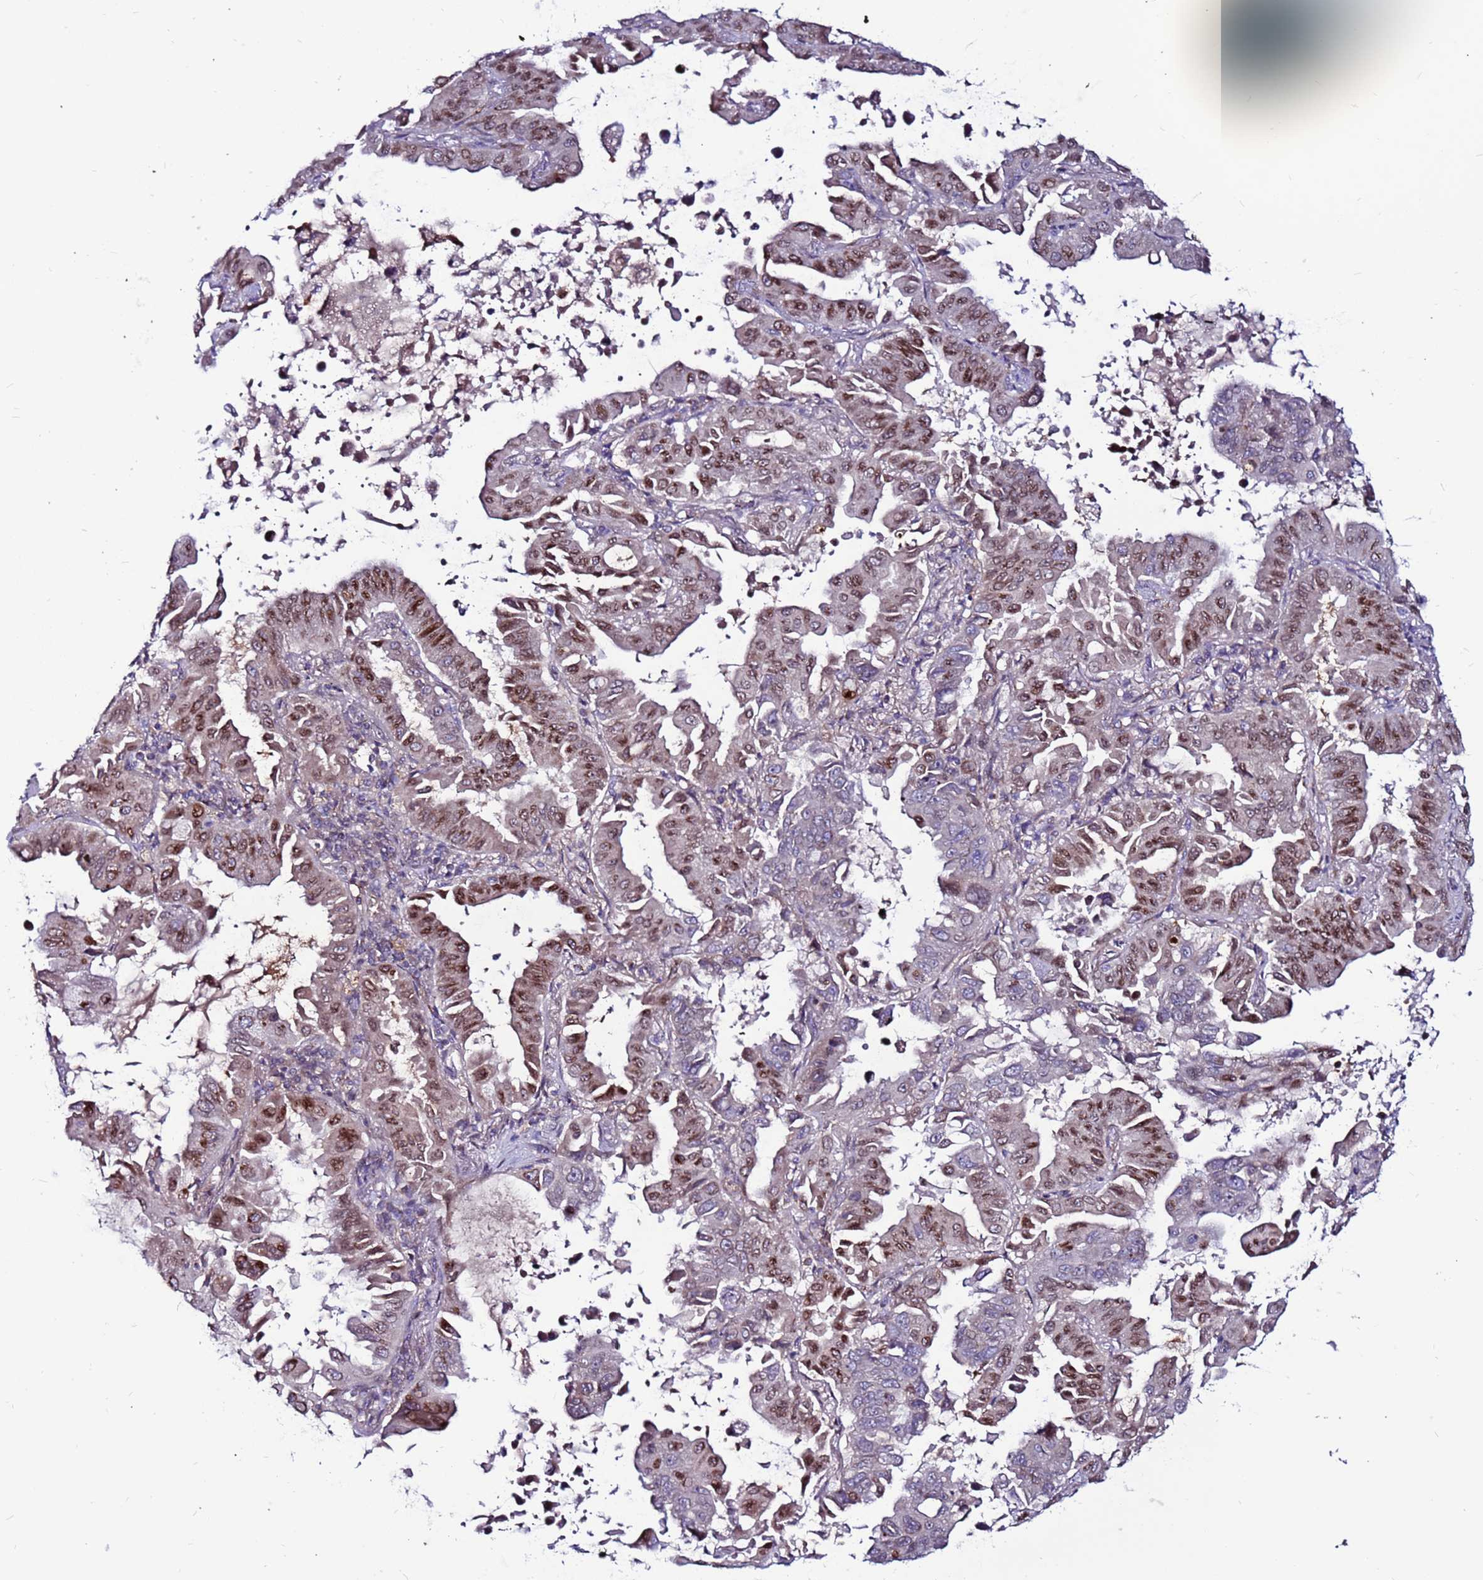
{"staining": {"intensity": "moderate", "quantity": ">75%", "location": "nuclear"}, "tissue": "lung cancer", "cell_type": "Tumor cells", "image_type": "cancer", "snomed": [{"axis": "morphology", "description": "Adenocarcinoma, NOS"}, {"axis": "topography", "description": "Lung"}], "caption": "Lung cancer (adenocarcinoma) stained with DAB immunohistochemistry (IHC) reveals medium levels of moderate nuclear expression in approximately >75% of tumor cells.", "gene": "CCDC71", "patient": {"sex": "male", "age": 64}}